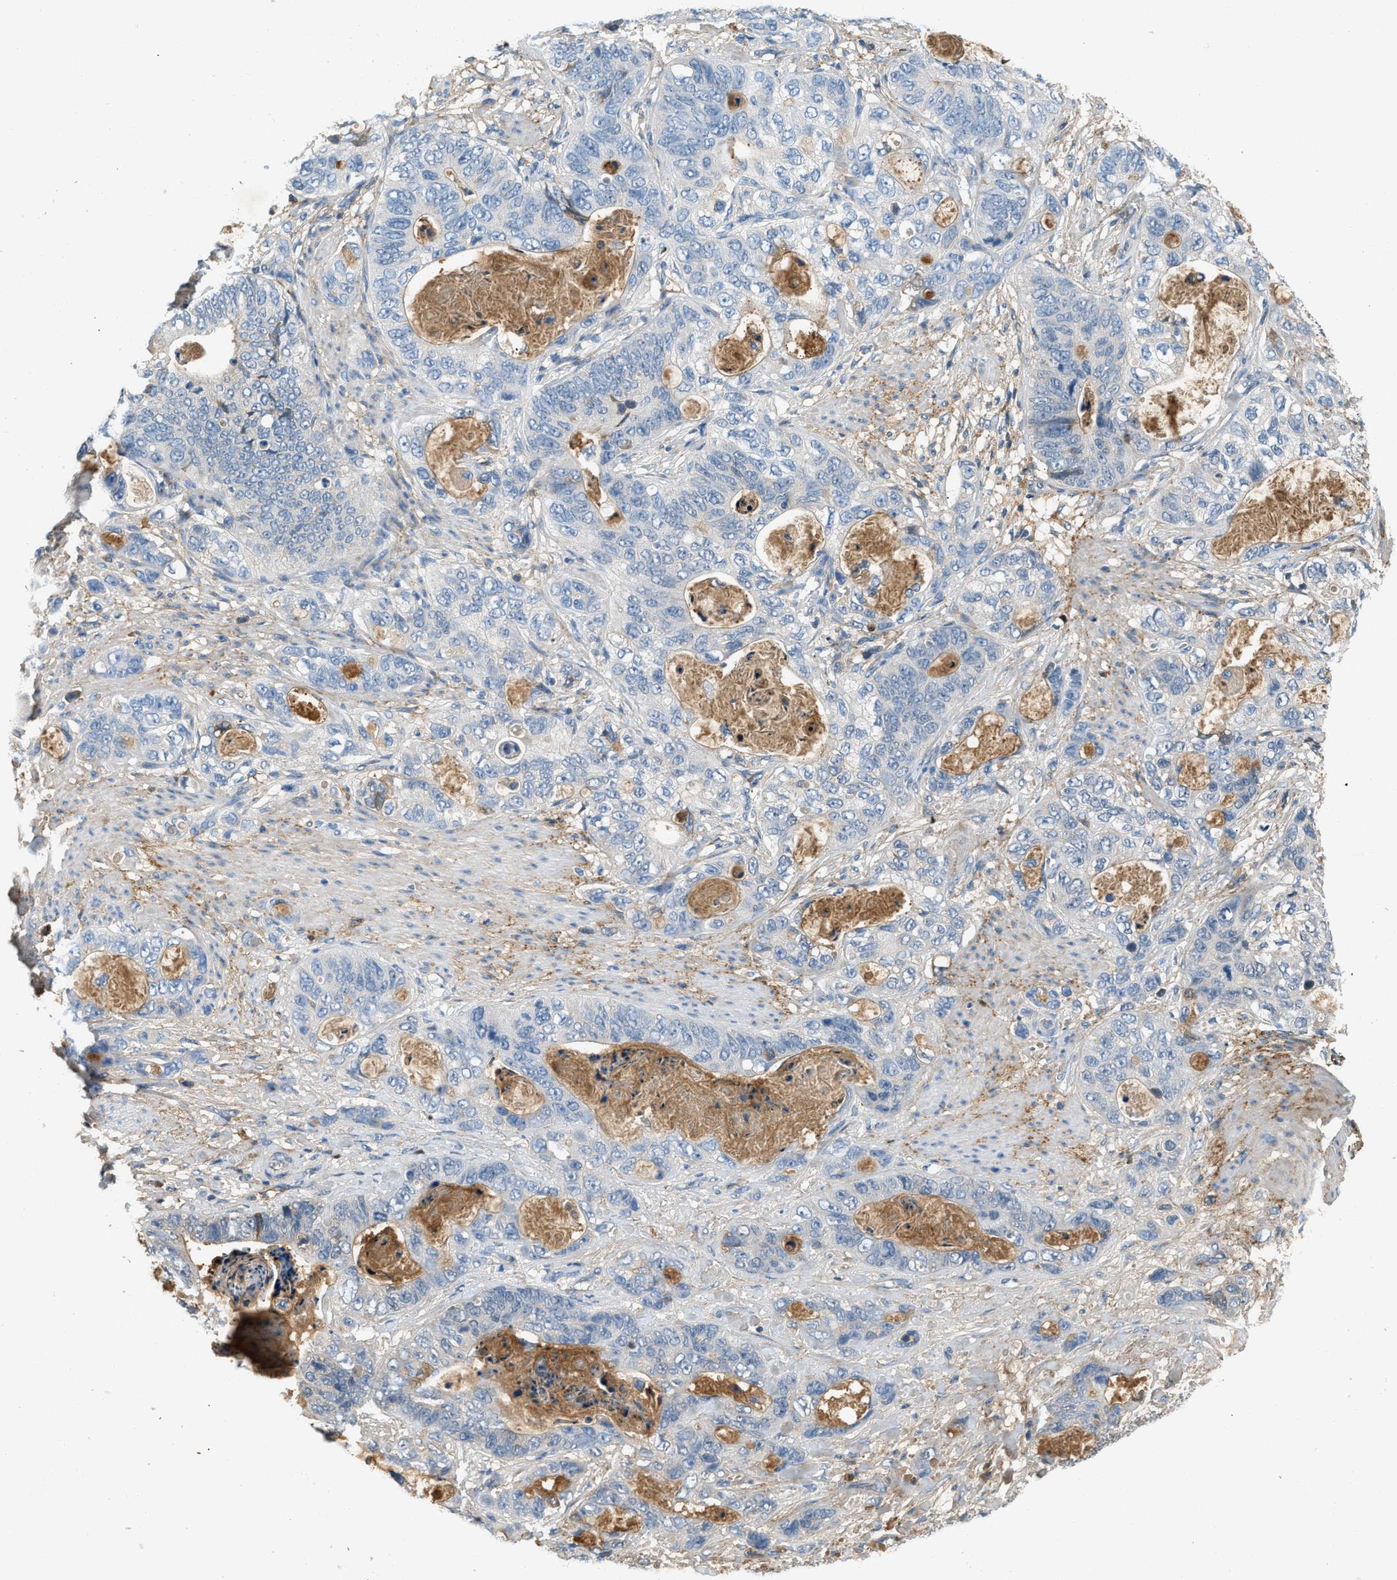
{"staining": {"intensity": "weak", "quantity": "<25%", "location": "cytoplasmic/membranous"}, "tissue": "stomach cancer", "cell_type": "Tumor cells", "image_type": "cancer", "snomed": [{"axis": "morphology", "description": "Normal tissue, NOS"}, {"axis": "morphology", "description": "Adenocarcinoma, NOS"}, {"axis": "topography", "description": "Stomach"}], "caption": "Immunohistochemical staining of adenocarcinoma (stomach) exhibits no significant staining in tumor cells.", "gene": "STC1", "patient": {"sex": "female", "age": 89}}